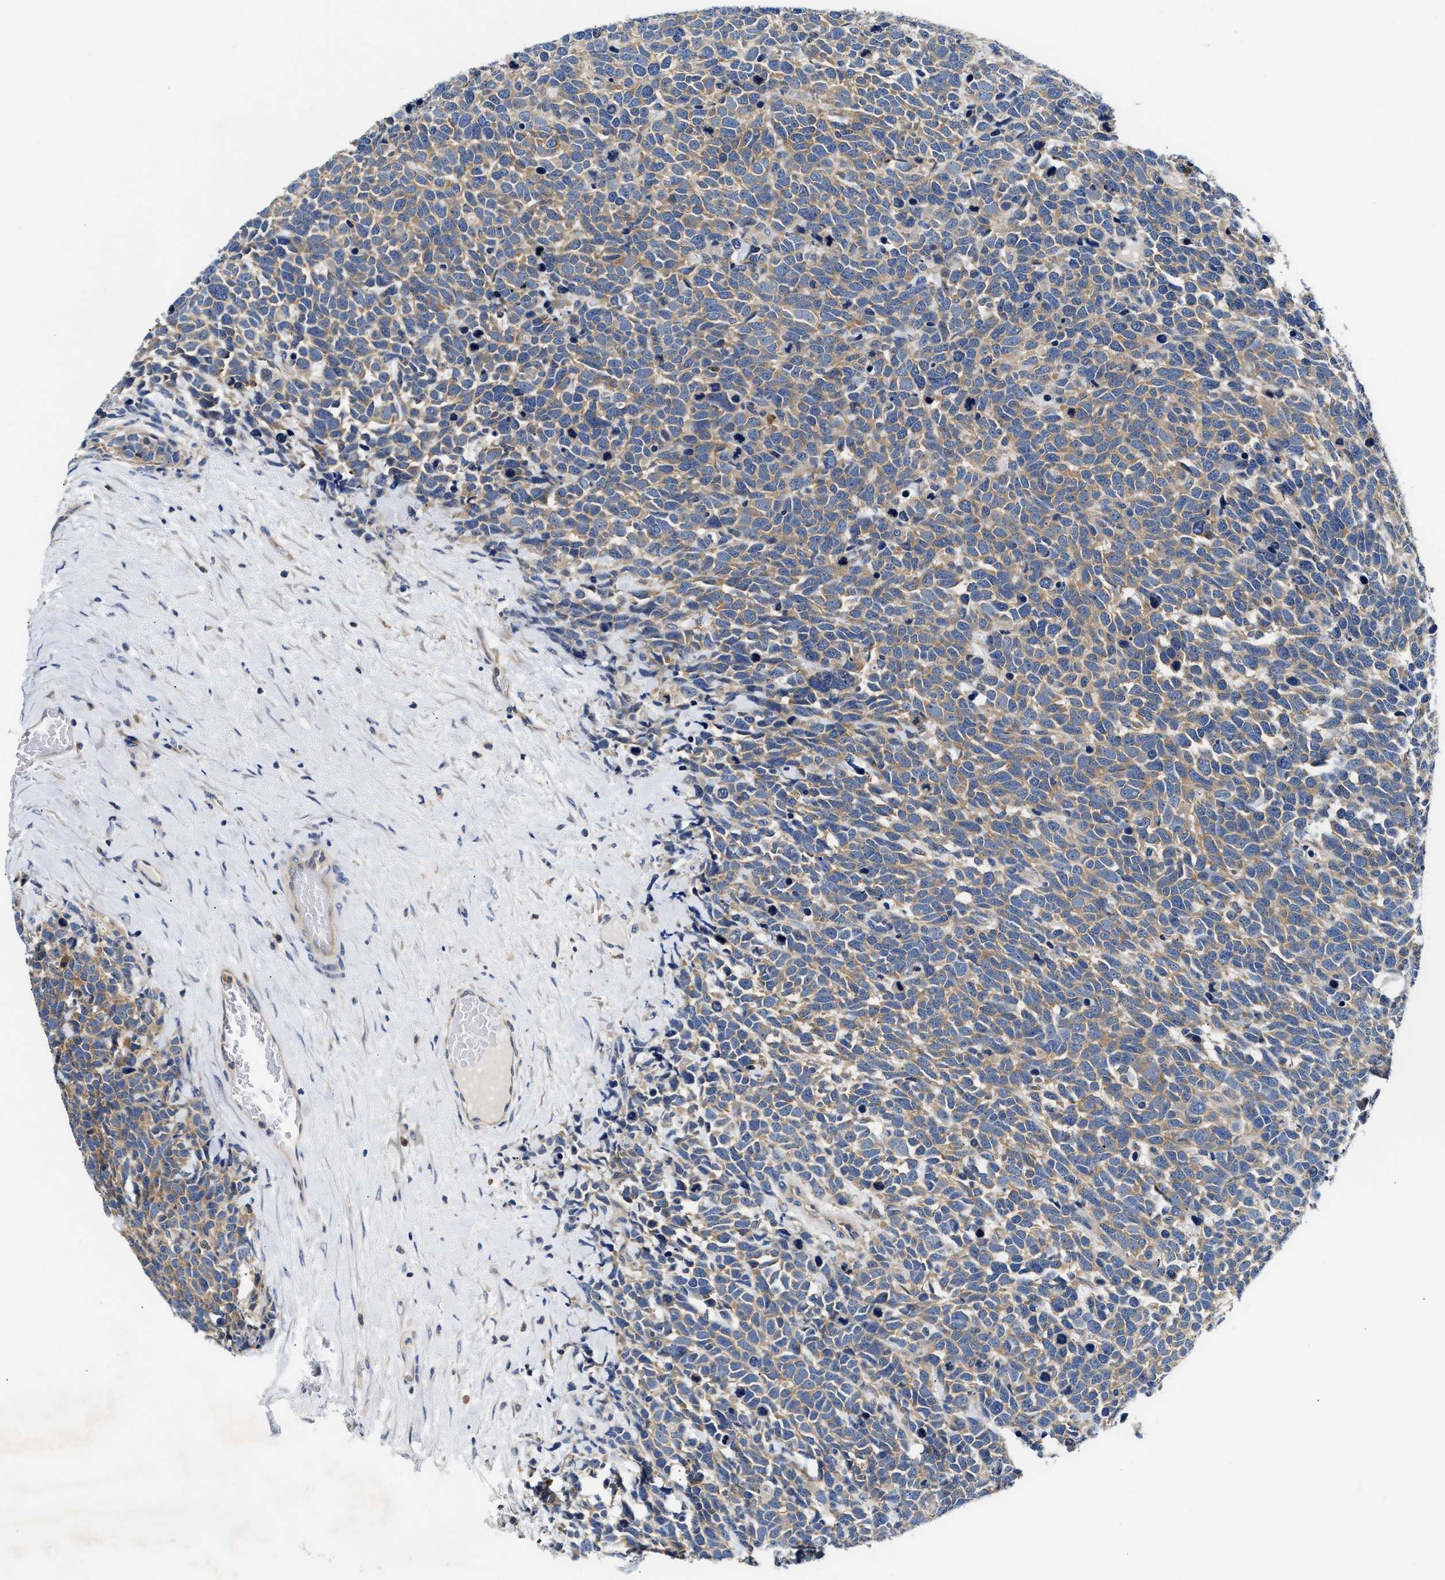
{"staining": {"intensity": "moderate", "quantity": "25%-75%", "location": "cytoplasmic/membranous"}, "tissue": "urothelial cancer", "cell_type": "Tumor cells", "image_type": "cancer", "snomed": [{"axis": "morphology", "description": "Urothelial carcinoma, High grade"}, {"axis": "topography", "description": "Urinary bladder"}], "caption": "A photomicrograph of human urothelial cancer stained for a protein displays moderate cytoplasmic/membranous brown staining in tumor cells.", "gene": "FAM185A", "patient": {"sex": "female", "age": 82}}